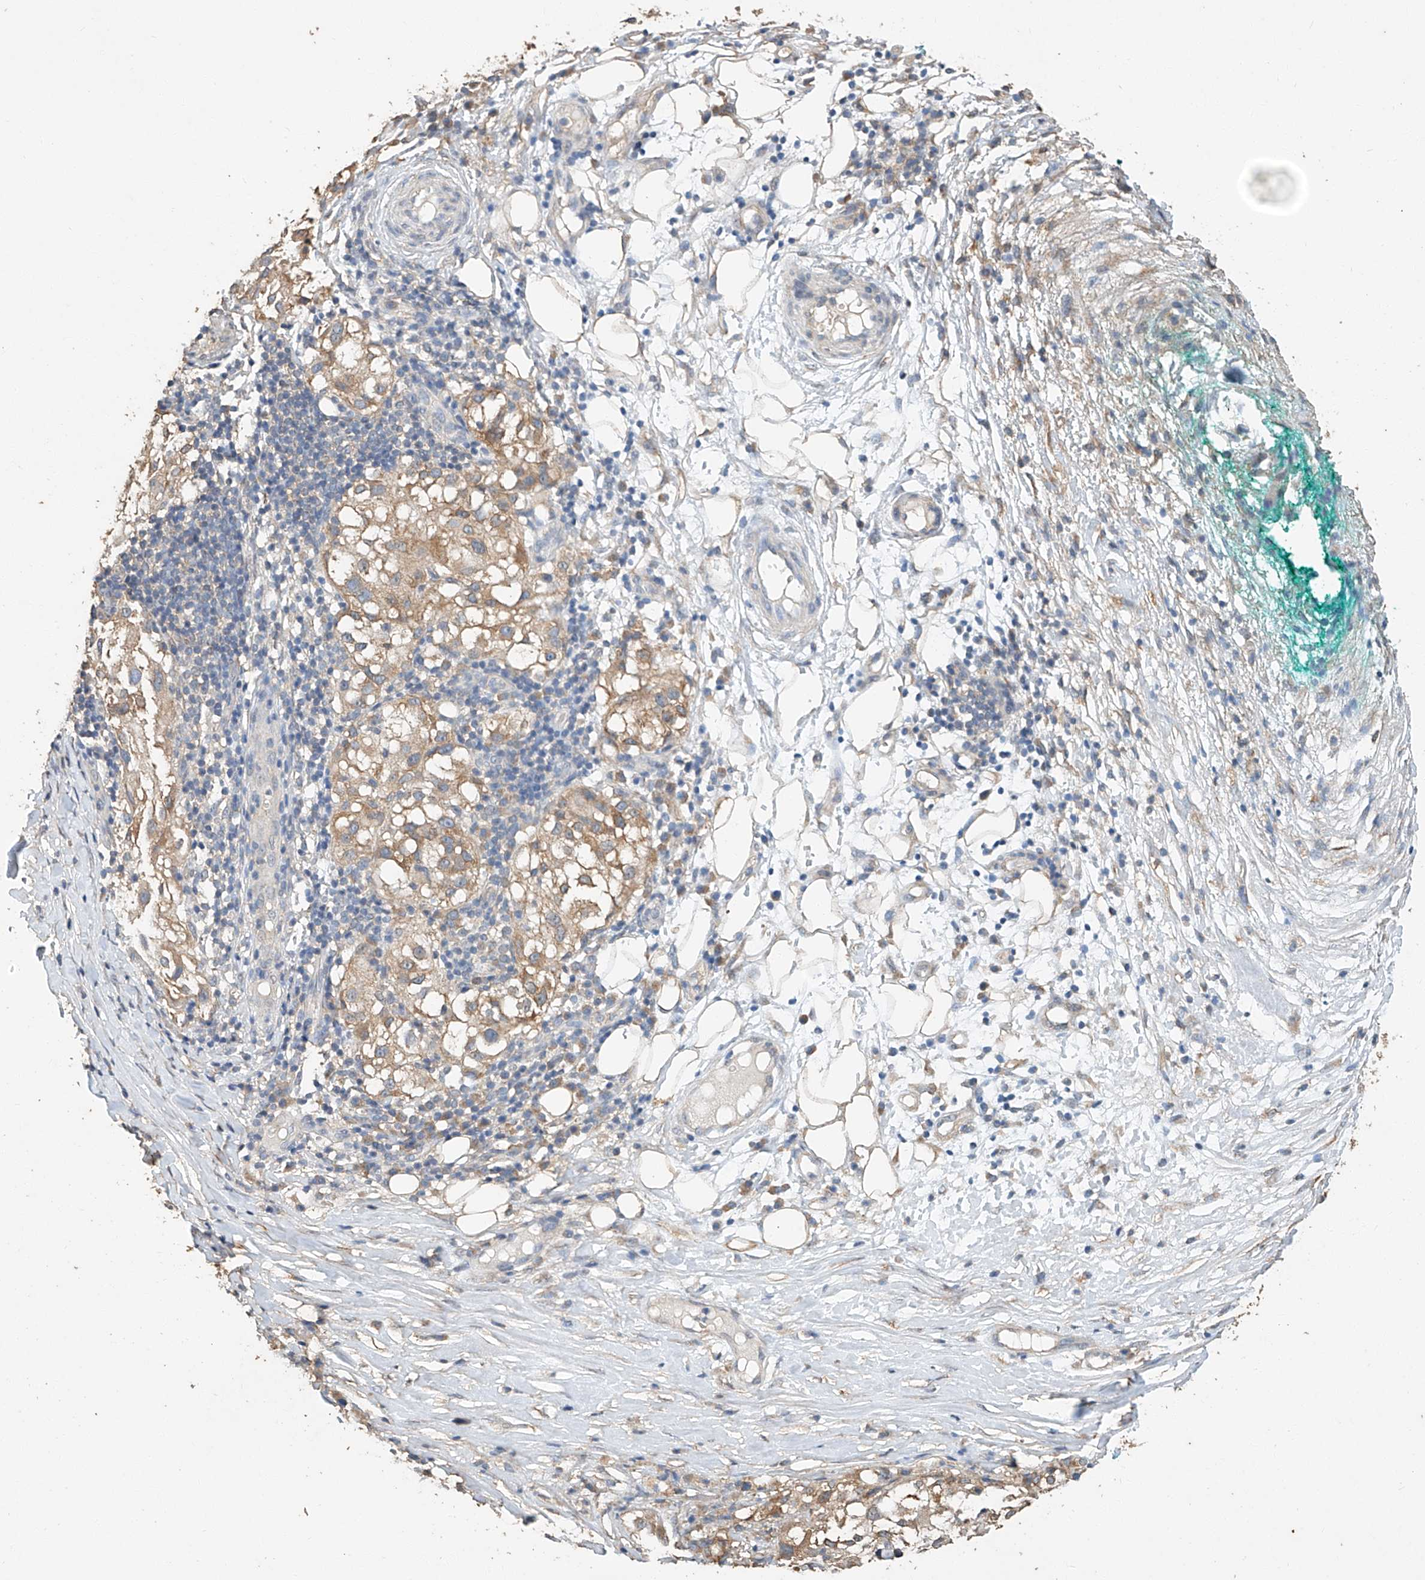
{"staining": {"intensity": "moderate", "quantity": "<25%", "location": "cytoplasmic/membranous"}, "tissue": "melanoma", "cell_type": "Tumor cells", "image_type": "cancer", "snomed": [{"axis": "morphology", "description": "Necrosis, NOS"}, {"axis": "morphology", "description": "Malignant melanoma, NOS"}, {"axis": "topography", "description": "Skin"}], "caption": "A high-resolution micrograph shows immunohistochemistry staining of malignant melanoma, which demonstrates moderate cytoplasmic/membranous expression in approximately <25% of tumor cells.", "gene": "CERS4", "patient": {"sex": "female", "age": 87}}